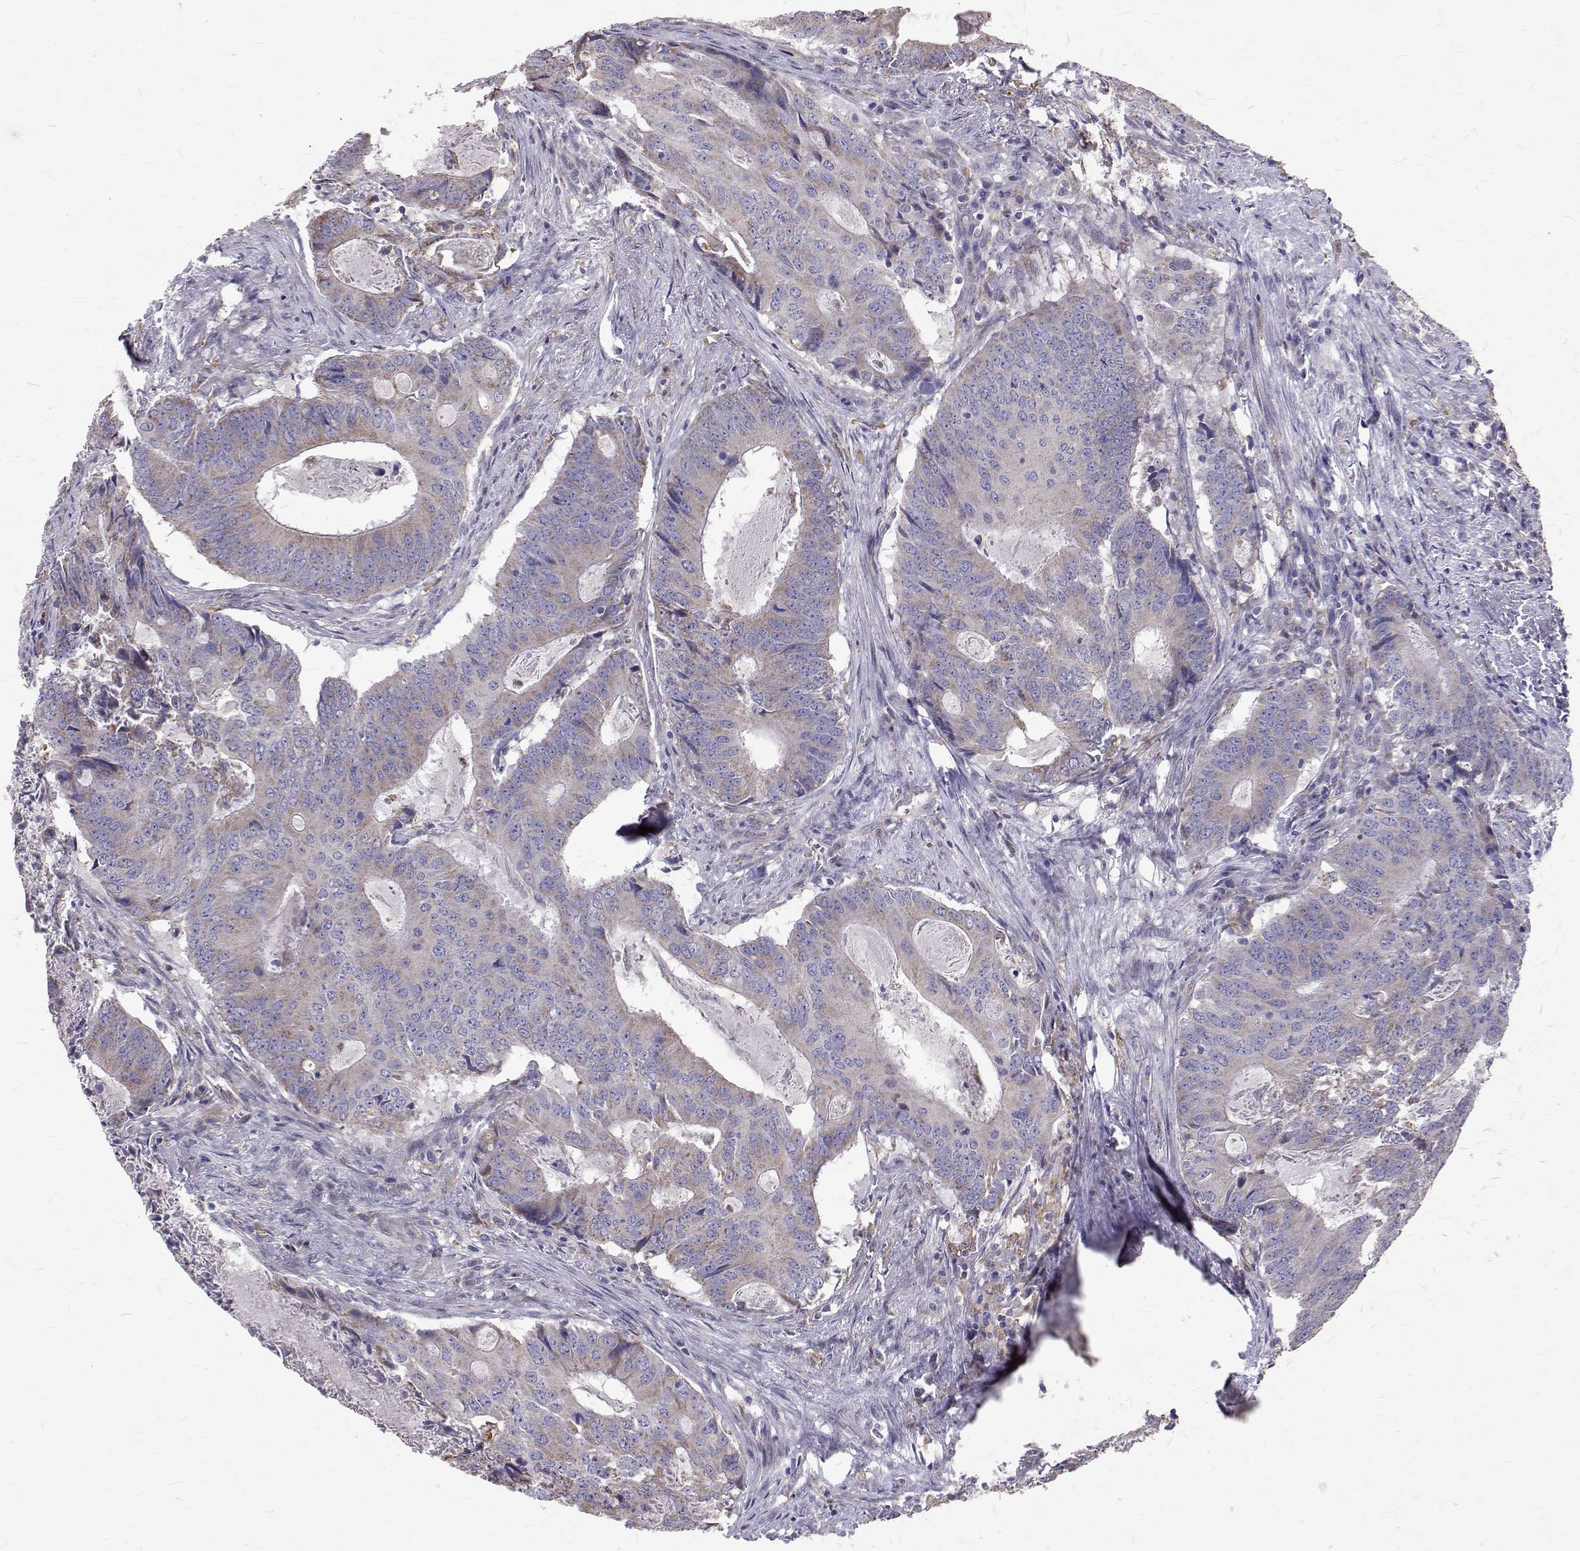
{"staining": {"intensity": "weak", "quantity": "25%-75%", "location": "cytoplasmic/membranous"}, "tissue": "colorectal cancer", "cell_type": "Tumor cells", "image_type": "cancer", "snomed": [{"axis": "morphology", "description": "Adenocarcinoma, NOS"}, {"axis": "topography", "description": "Colon"}], "caption": "Colorectal cancer tissue exhibits weak cytoplasmic/membranous staining in about 25%-75% of tumor cells", "gene": "CCDC89", "patient": {"sex": "male", "age": 67}}